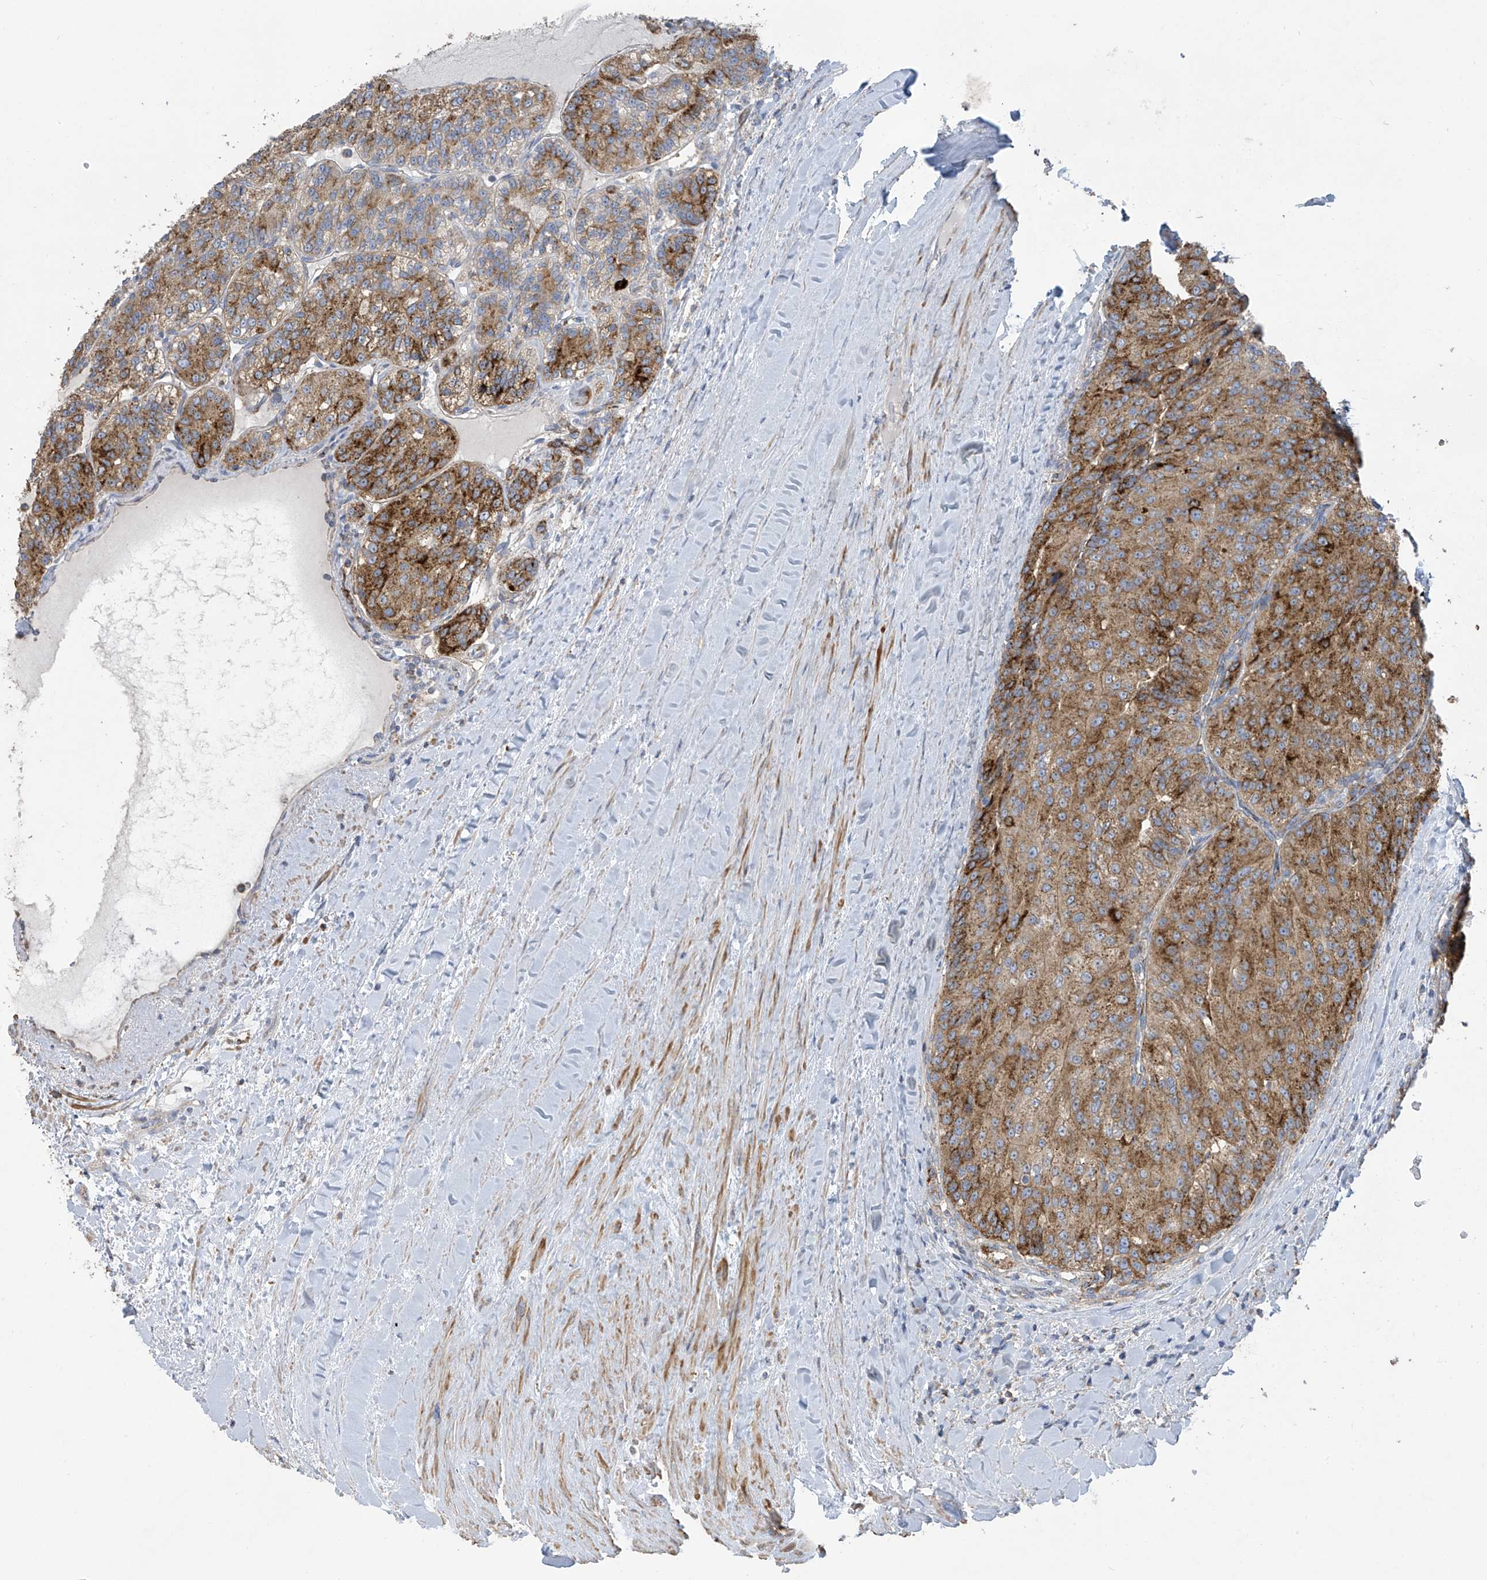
{"staining": {"intensity": "moderate", "quantity": ">75%", "location": "cytoplasmic/membranous"}, "tissue": "renal cancer", "cell_type": "Tumor cells", "image_type": "cancer", "snomed": [{"axis": "morphology", "description": "Adenocarcinoma, NOS"}, {"axis": "topography", "description": "Kidney"}], "caption": "A high-resolution histopathology image shows immunohistochemistry (IHC) staining of adenocarcinoma (renal), which displays moderate cytoplasmic/membranous positivity in about >75% of tumor cells. The protein of interest is shown in brown color, while the nuclei are stained blue.", "gene": "ITM2B", "patient": {"sex": "female", "age": 63}}